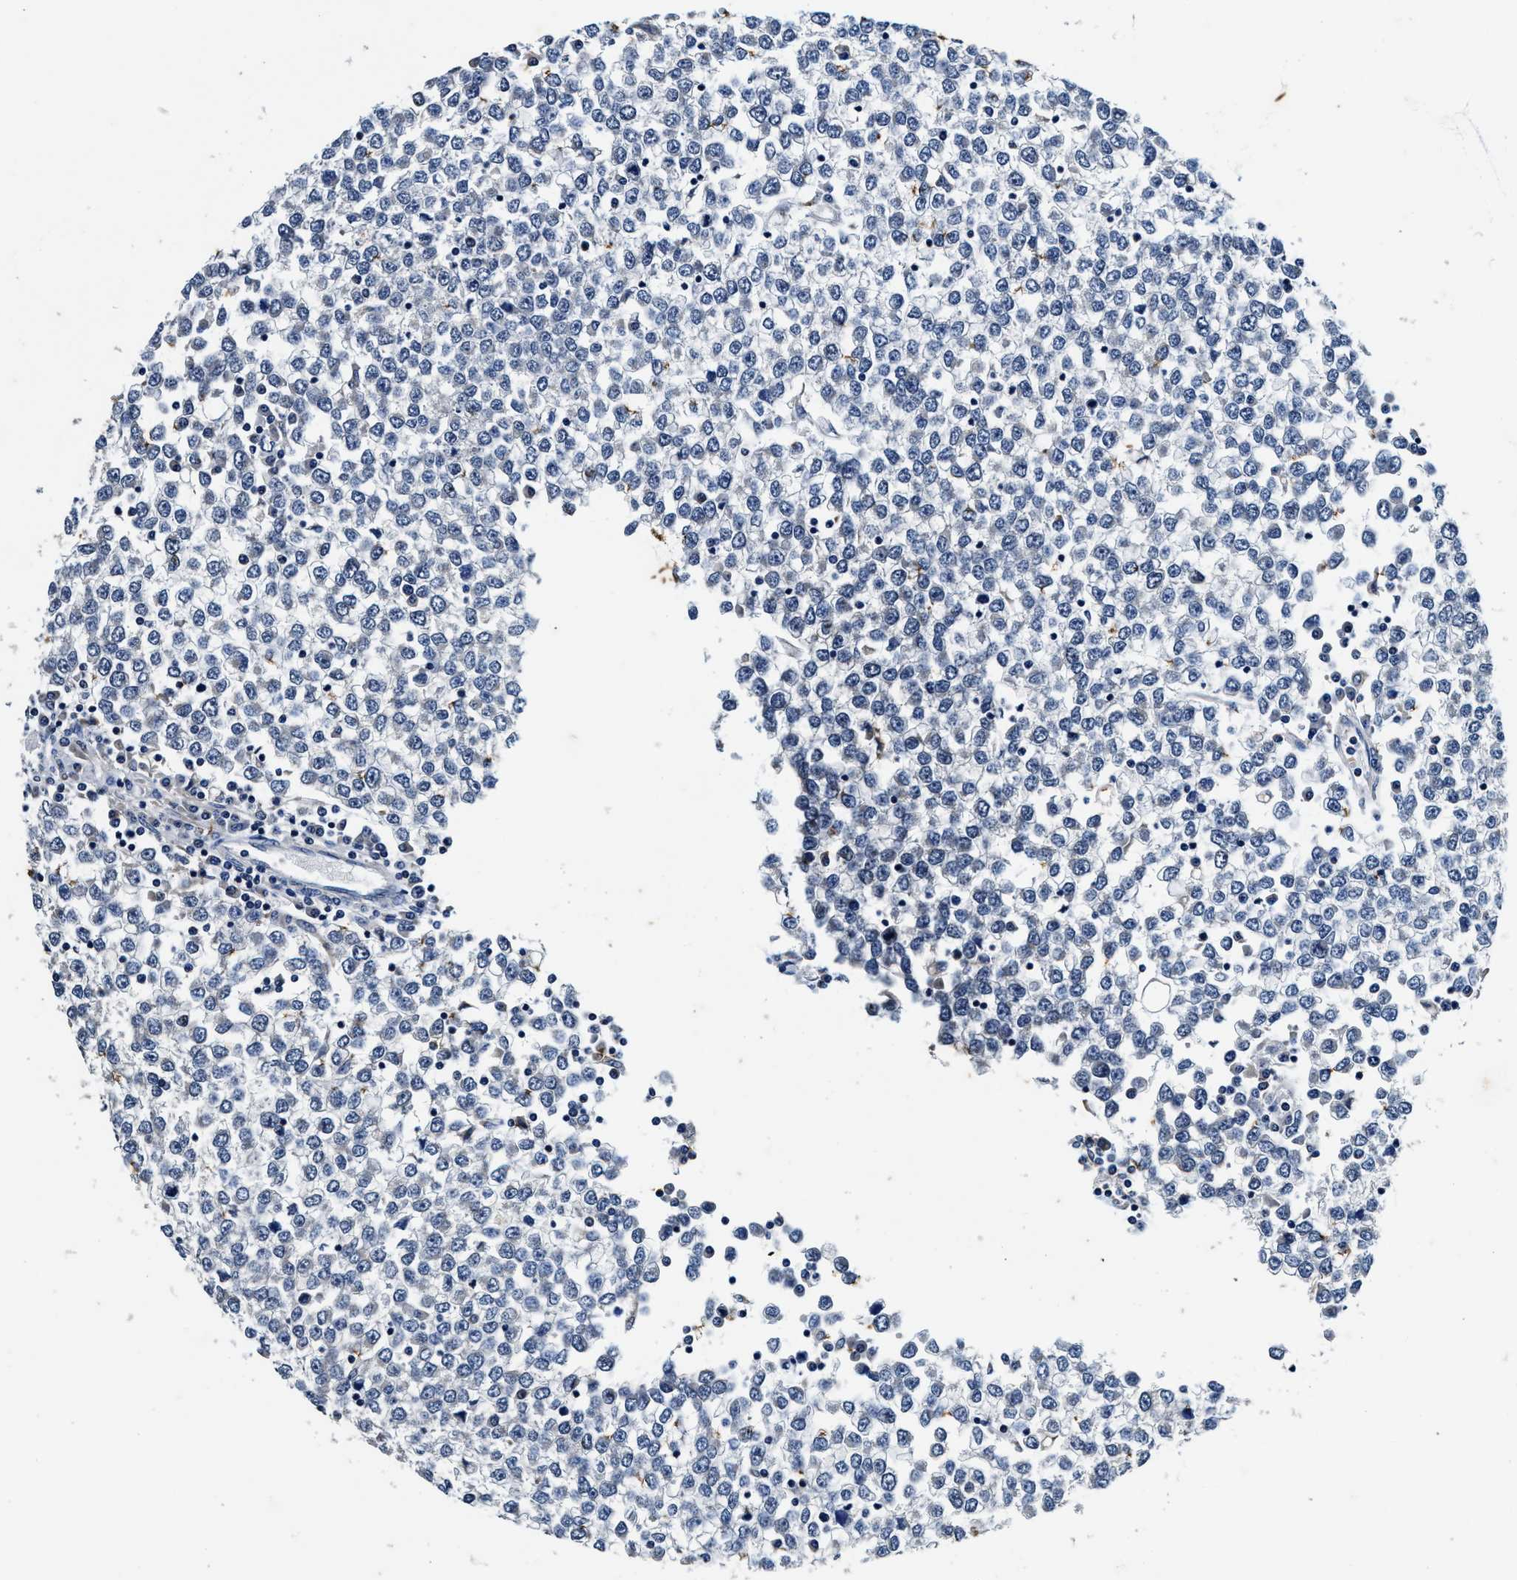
{"staining": {"intensity": "negative", "quantity": "none", "location": "none"}, "tissue": "testis cancer", "cell_type": "Tumor cells", "image_type": "cancer", "snomed": [{"axis": "morphology", "description": "Seminoma, NOS"}, {"axis": "topography", "description": "Testis"}], "caption": "High magnification brightfield microscopy of seminoma (testis) stained with DAB (brown) and counterstained with hematoxylin (blue): tumor cells show no significant expression.", "gene": "PI4KB", "patient": {"sex": "male", "age": 65}}